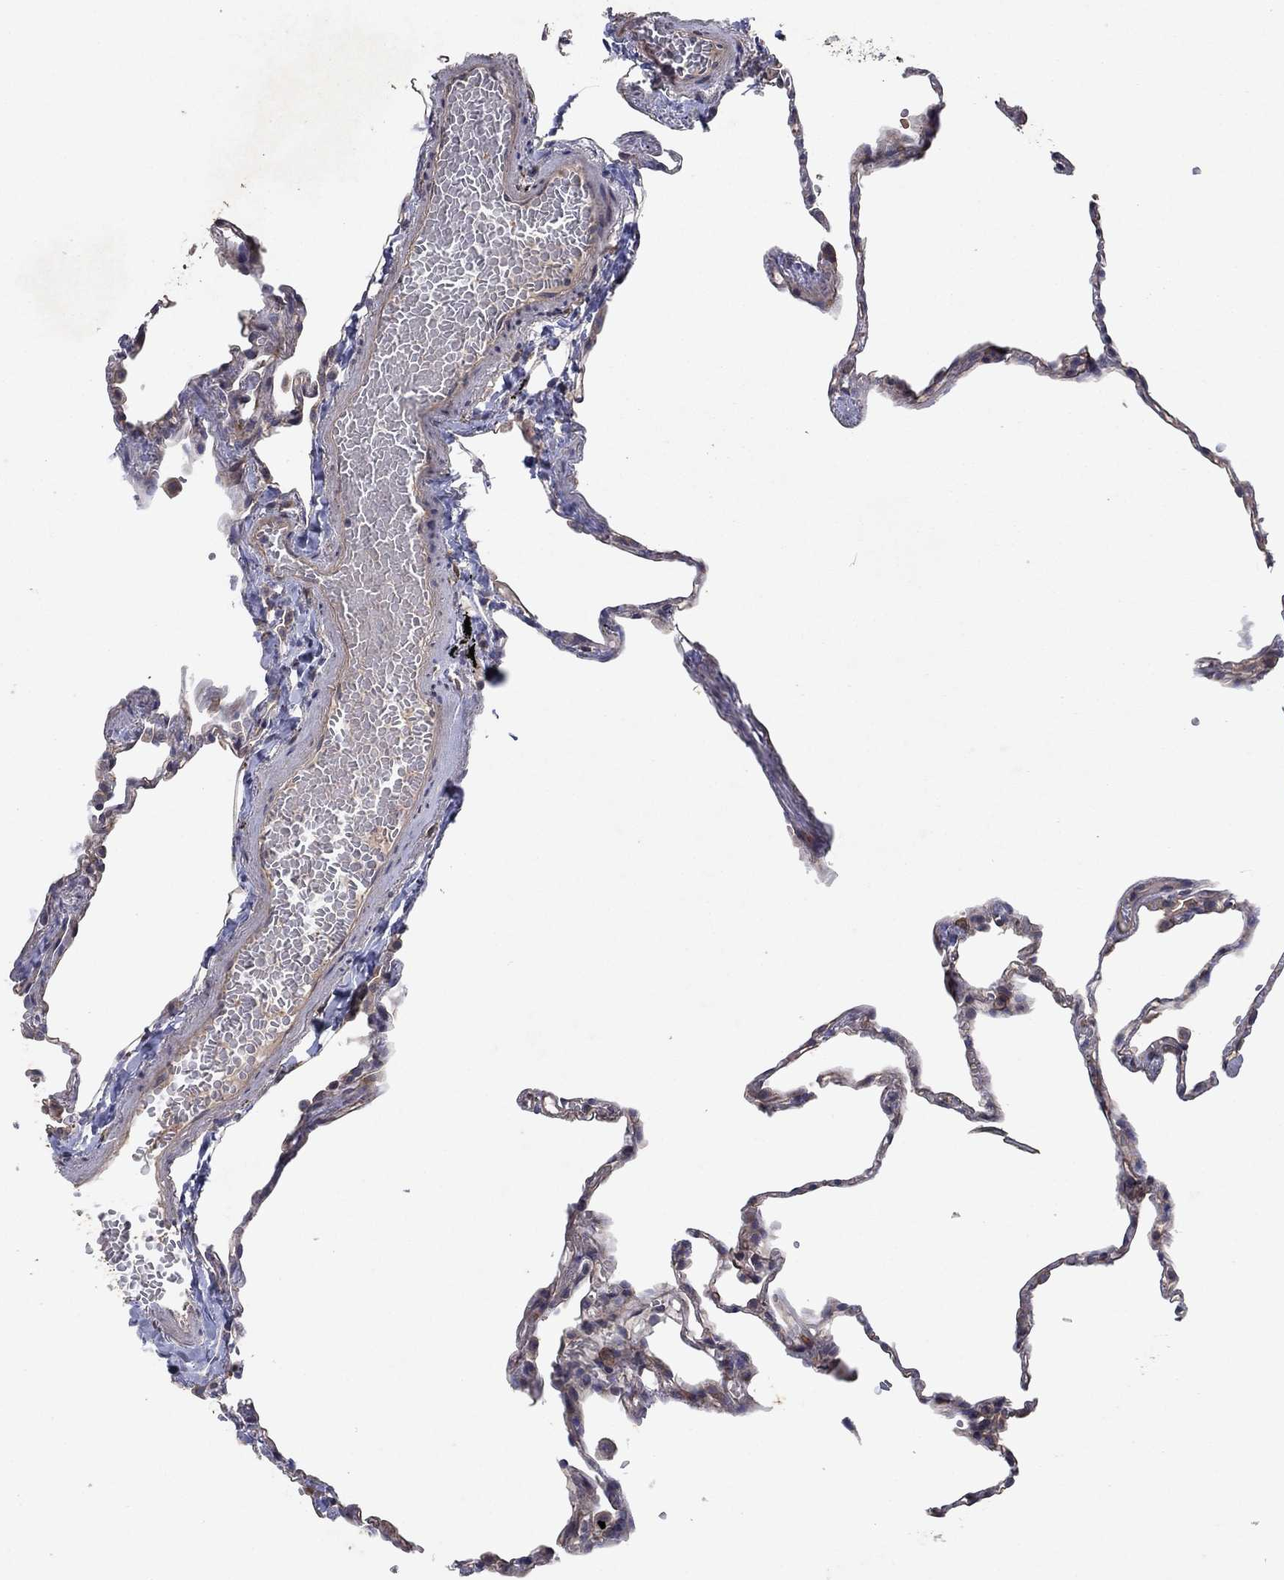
{"staining": {"intensity": "weak", "quantity": "25%-75%", "location": "cytoplasmic/membranous"}, "tissue": "lung", "cell_type": "Alveolar cells", "image_type": "normal", "snomed": [{"axis": "morphology", "description": "Normal tissue, NOS"}, {"axis": "topography", "description": "Lung"}], "caption": "Immunohistochemistry (IHC) image of unremarkable lung: human lung stained using immunohistochemistry (IHC) reveals low levels of weak protein expression localized specifically in the cytoplasmic/membranous of alveolar cells, appearing as a cytoplasmic/membranous brown color.", "gene": "FRG1", "patient": {"sex": "male", "age": 78}}